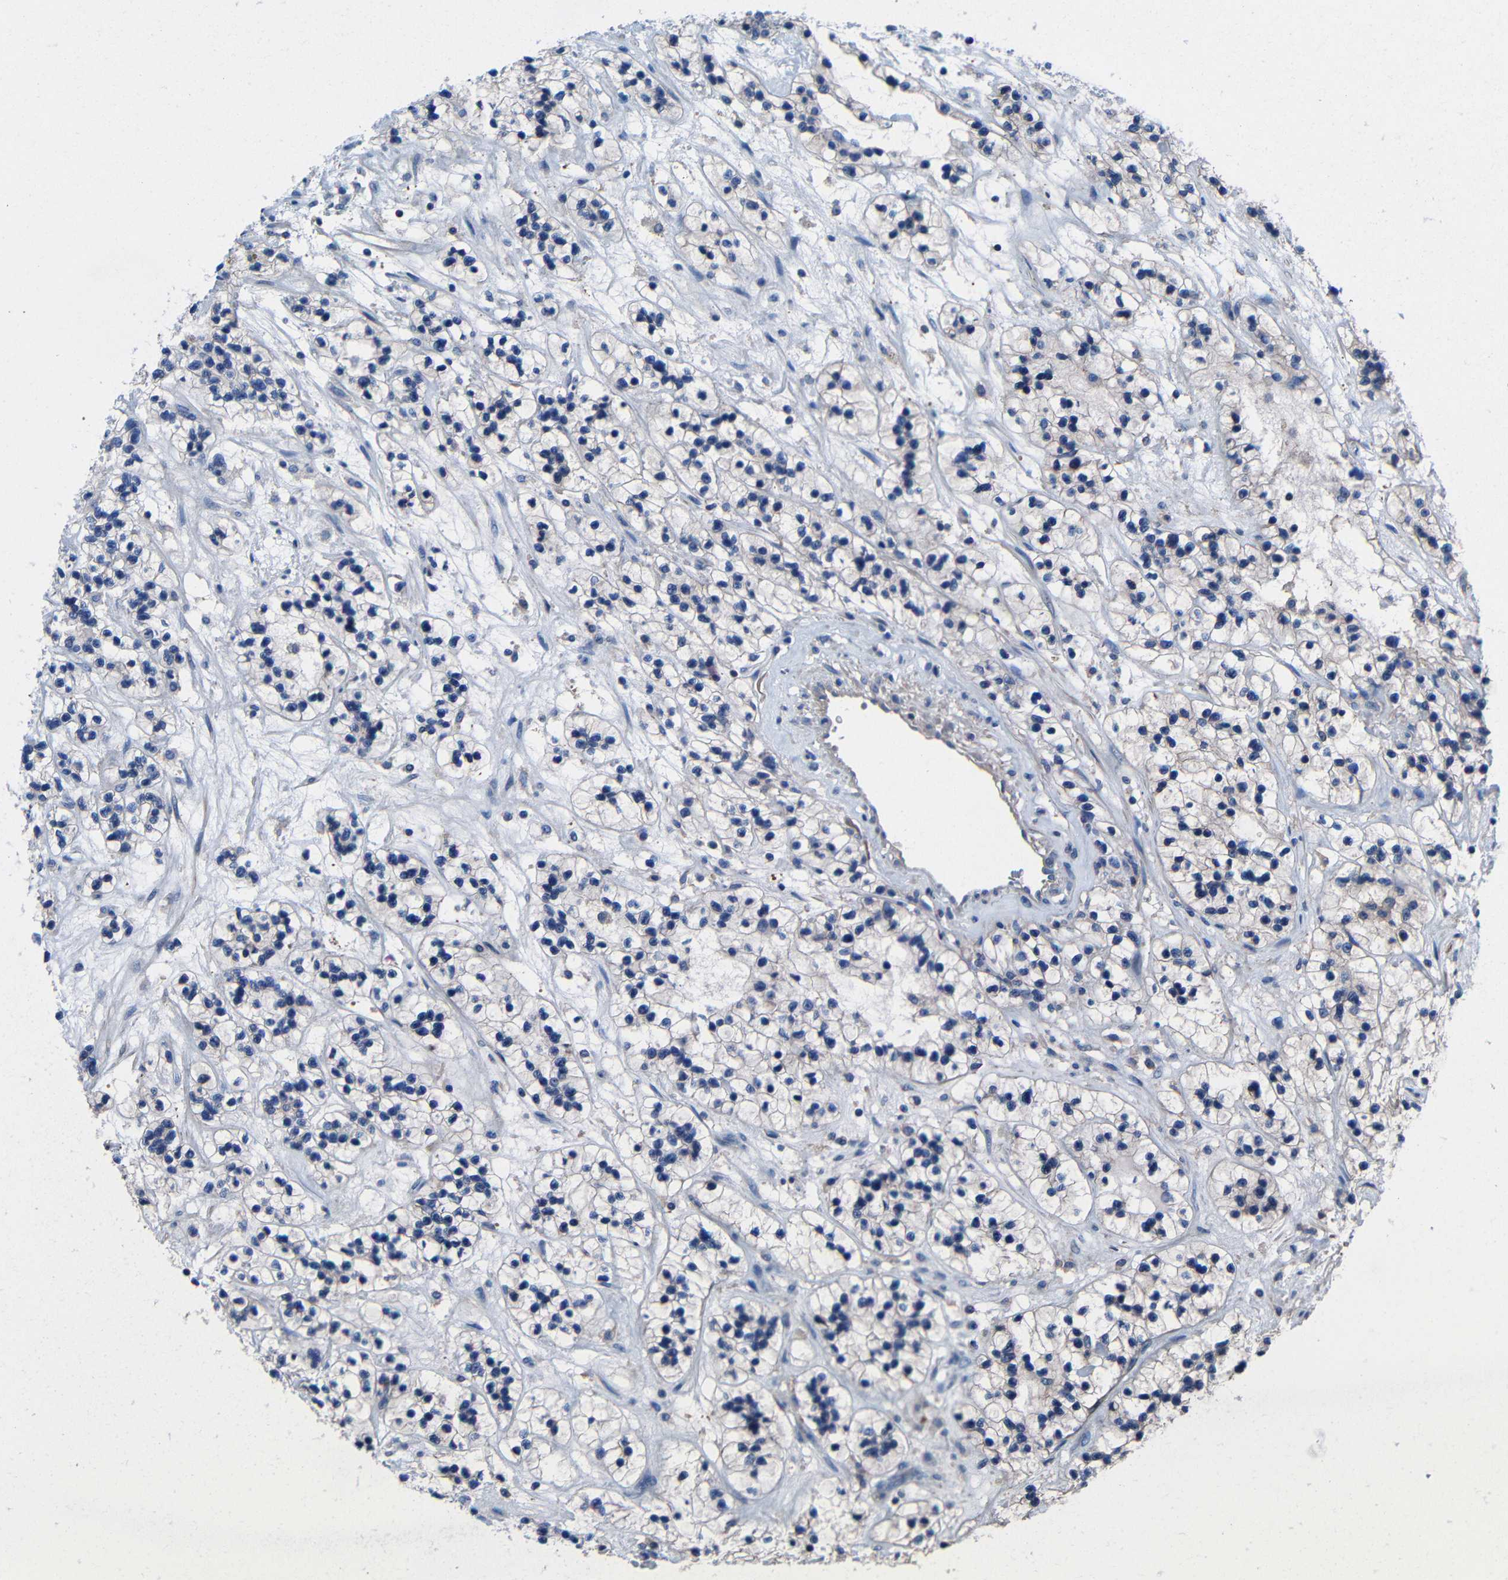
{"staining": {"intensity": "weak", "quantity": "<25%", "location": "cytoplasmic/membranous"}, "tissue": "renal cancer", "cell_type": "Tumor cells", "image_type": "cancer", "snomed": [{"axis": "morphology", "description": "Adenocarcinoma, NOS"}, {"axis": "topography", "description": "Kidney"}], "caption": "Protein analysis of renal adenocarcinoma displays no significant staining in tumor cells.", "gene": "GDI1", "patient": {"sex": "female", "age": 57}}